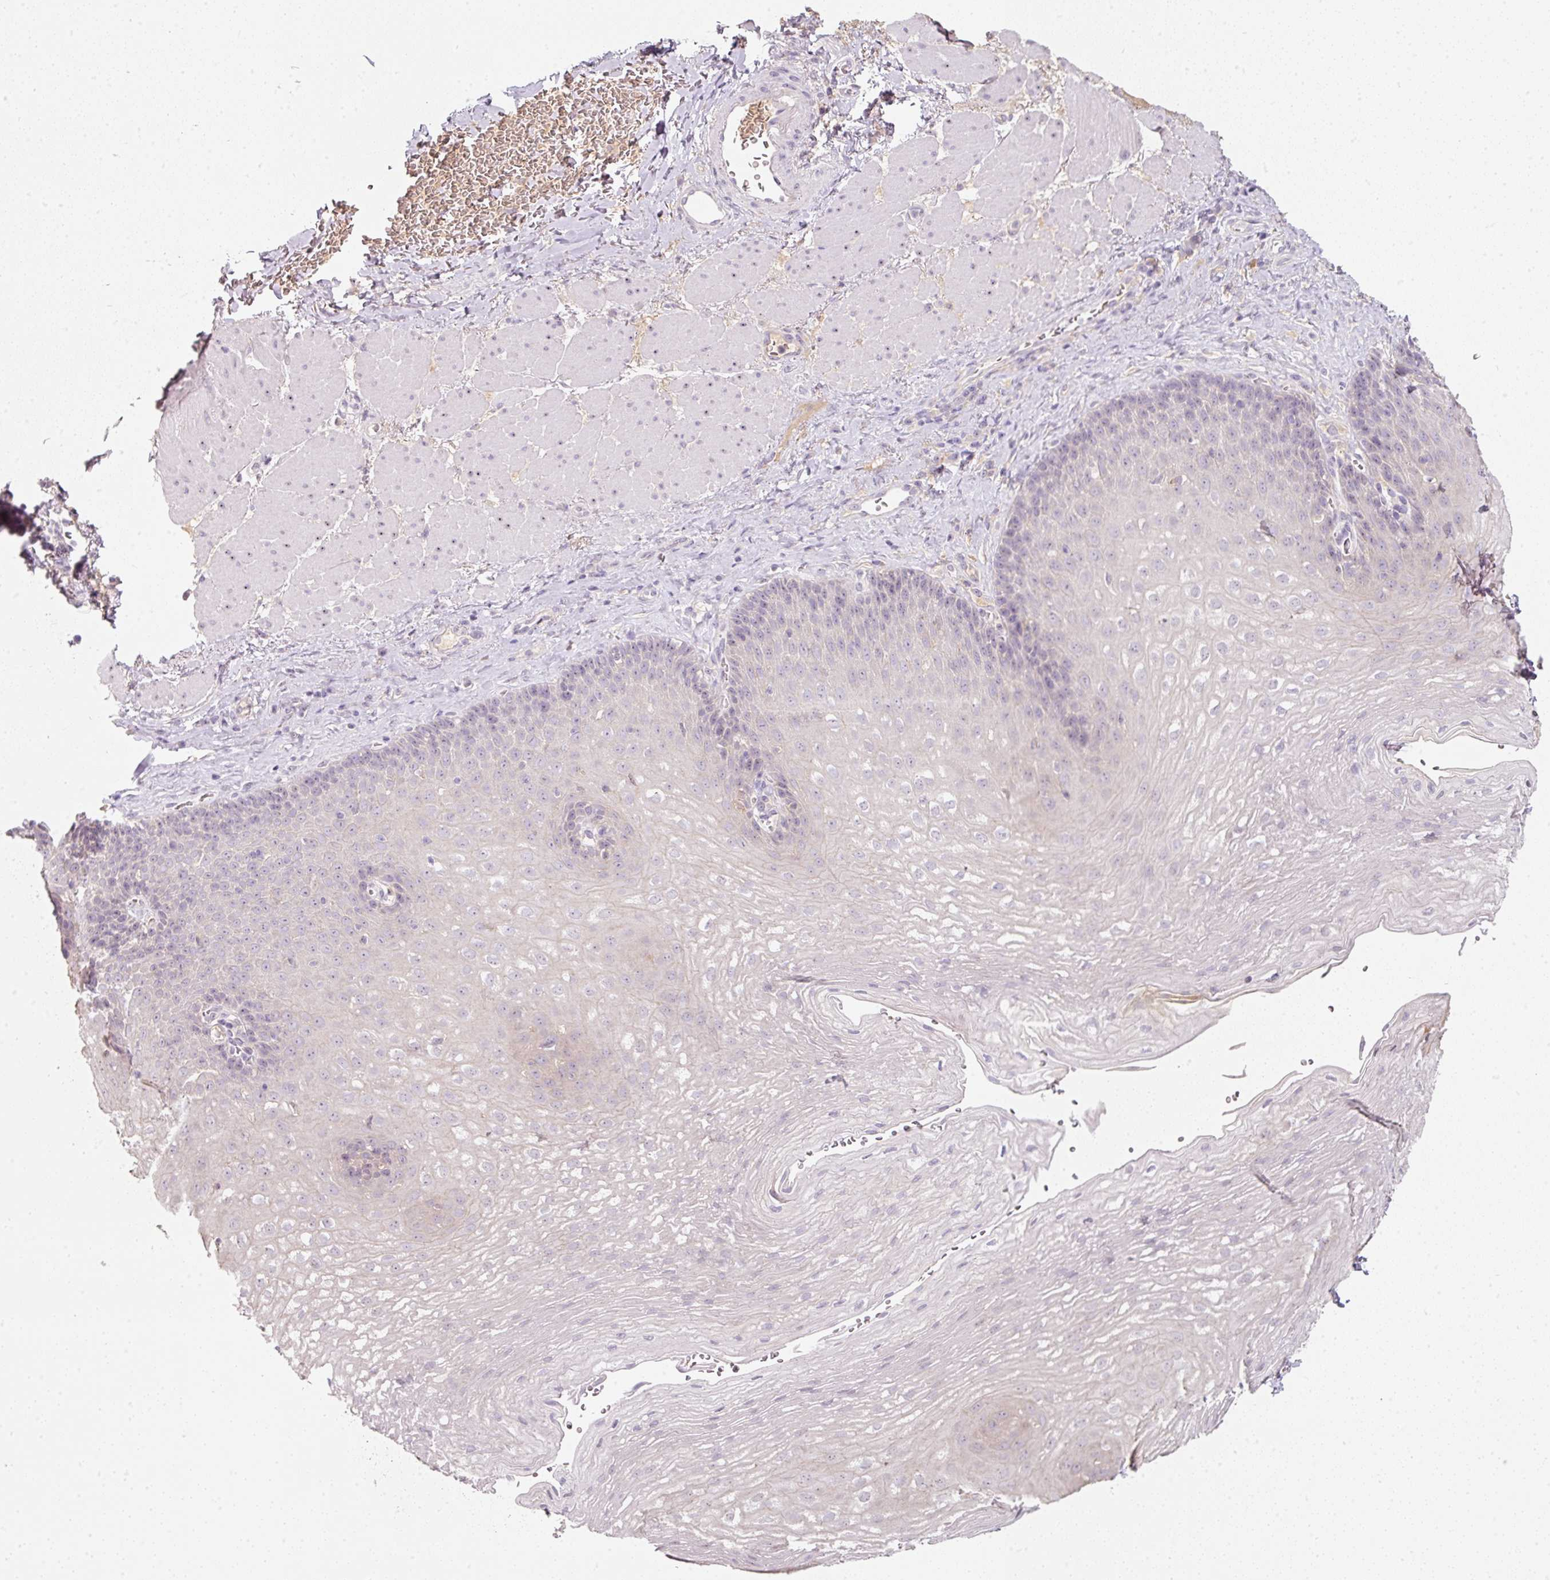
{"staining": {"intensity": "negative", "quantity": "none", "location": "none"}, "tissue": "esophagus", "cell_type": "Squamous epithelial cells", "image_type": "normal", "snomed": [{"axis": "morphology", "description": "Normal tissue, NOS"}, {"axis": "topography", "description": "Esophagus"}], "caption": "This is an immunohistochemistry (IHC) image of normal esophagus. There is no staining in squamous epithelial cells.", "gene": "TMEM37", "patient": {"sex": "female", "age": 66}}